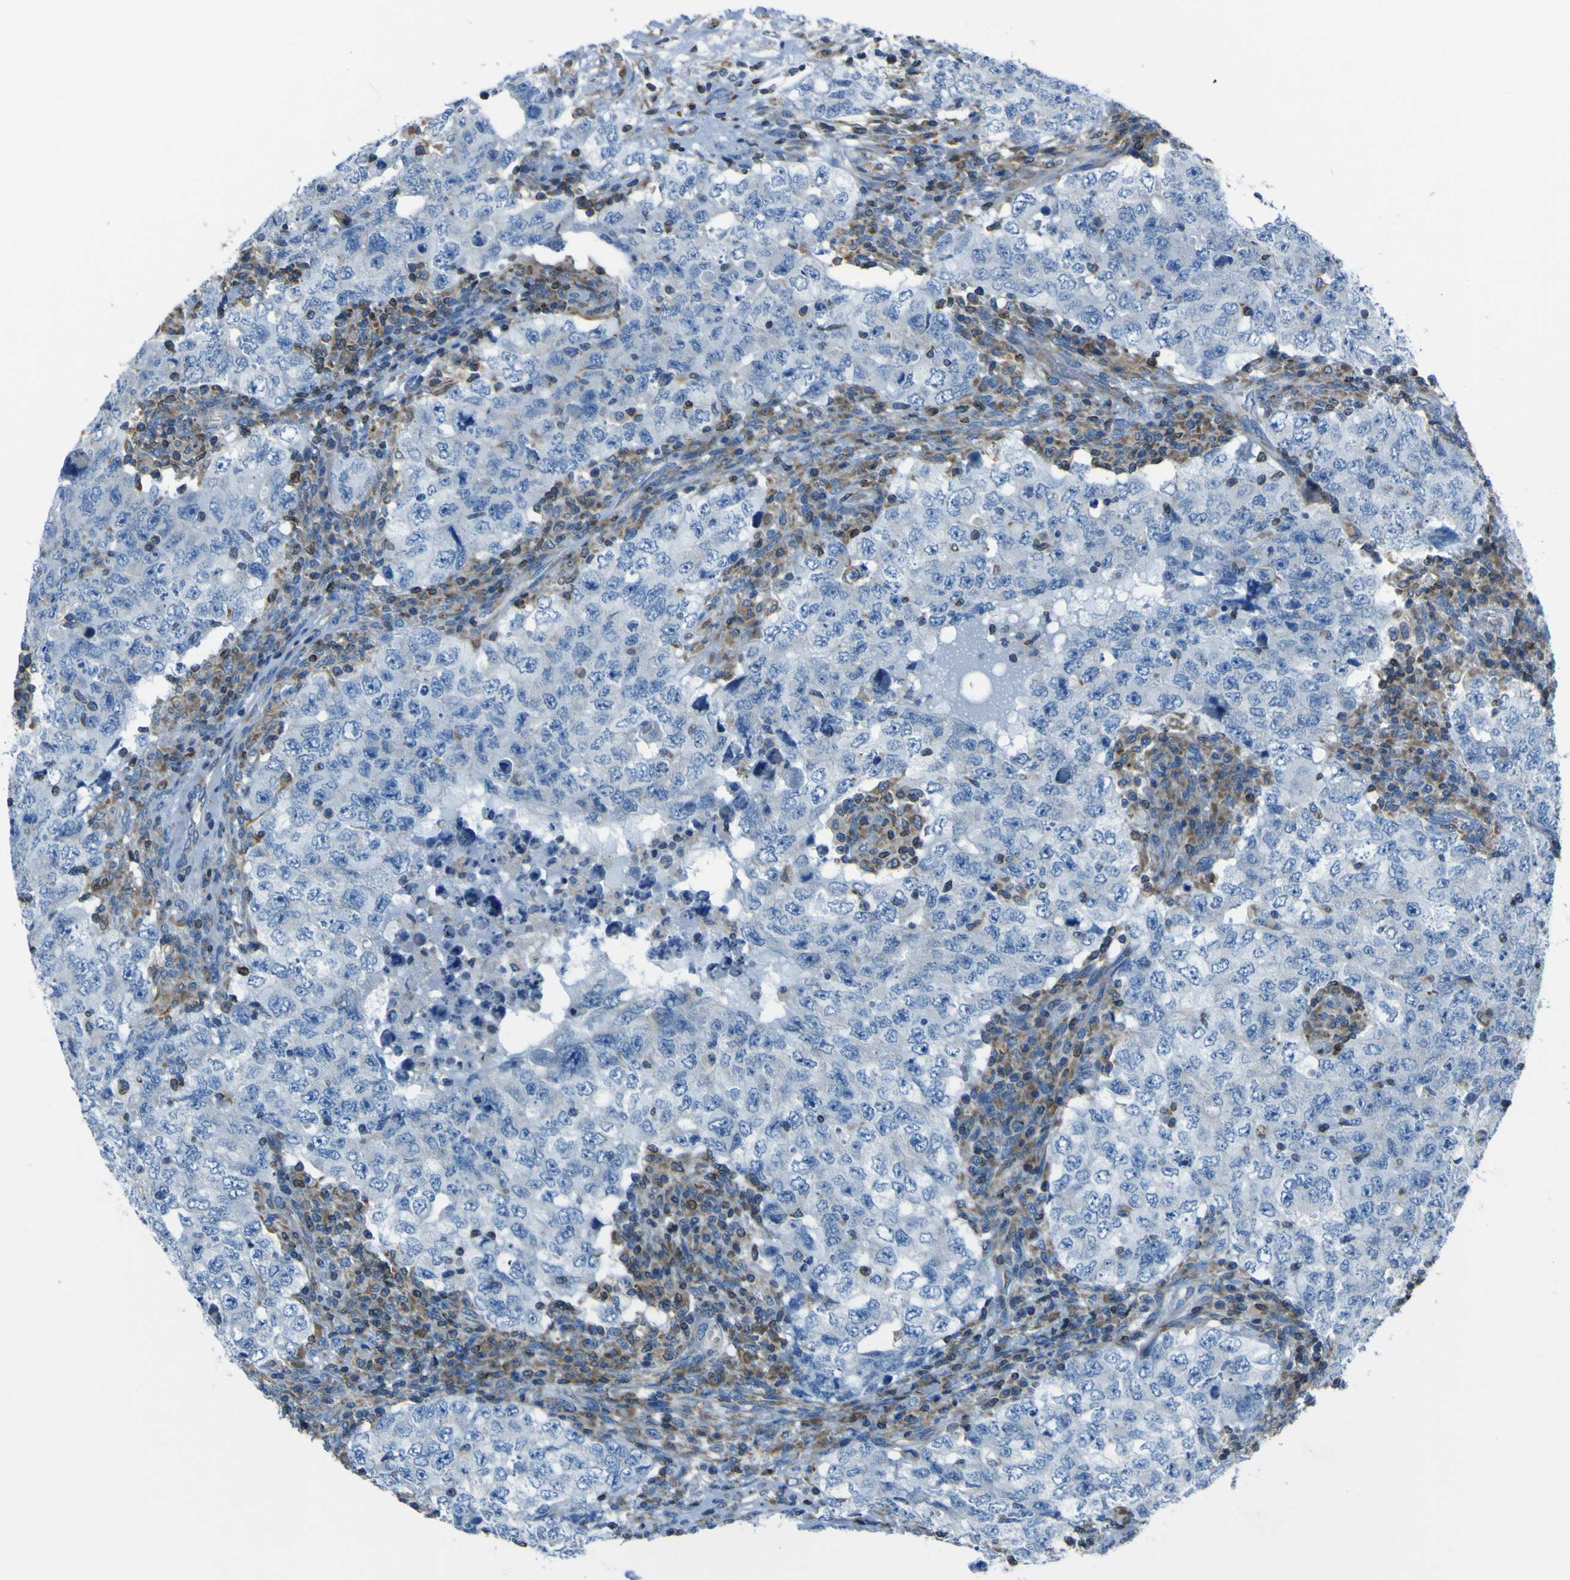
{"staining": {"intensity": "negative", "quantity": "none", "location": "none"}, "tissue": "testis cancer", "cell_type": "Tumor cells", "image_type": "cancer", "snomed": [{"axis": "morphology", "description": "Carcinoma, Embryonal, NOS"}, {"axis": "topography", "description": "Testis"}], "caption": "Immunohistochemistry photomicrograph of testis cancer stained for a protein (brown), which exhibits no expression in tumor cells.", "gene": "STIM1", "patient": {"sex": "male", "age": 26}}